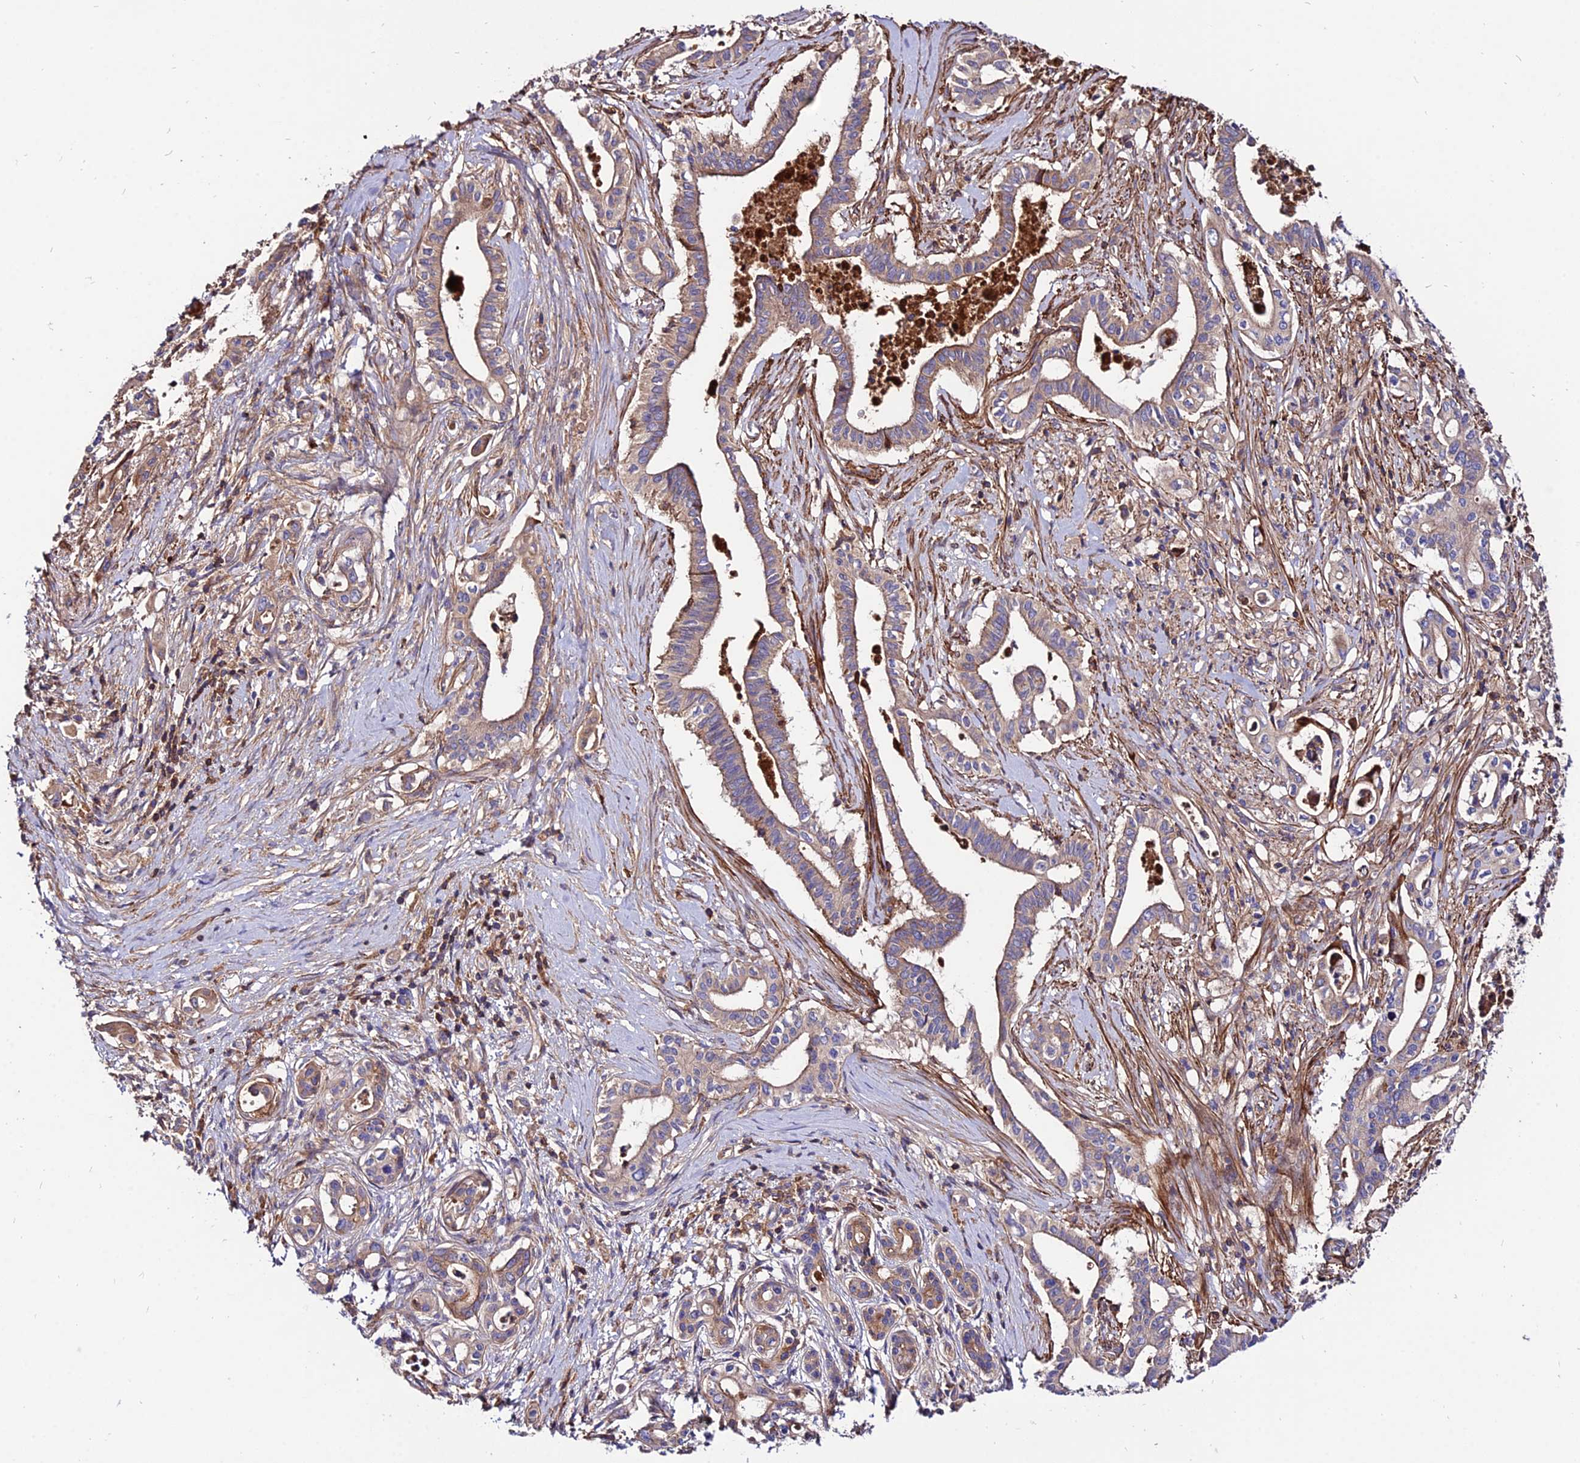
{"staining": {"intensity": "moderate", "quantity": "25%-75%", "location": "cytoplasmic/membranous"}, "tissue": "pancreatic cancer", "cell_type": "Tumor cells", "image_type": "cancer", "snomed": [{"axis": "morphology", "description": "Adenocarcinoma, NOS"}, {"axis": "topography", "description": "Pancreas"}], "caption": "IHC image of human pancreatic adenocarcinoma stained for a protein (brown), which displays medium levels of moderate cytoplasmic/membranous expression in approximately 25%-75% of tumor cells.", "gene": "PYM1", "patient": {"sex": "female", "age": 77}}